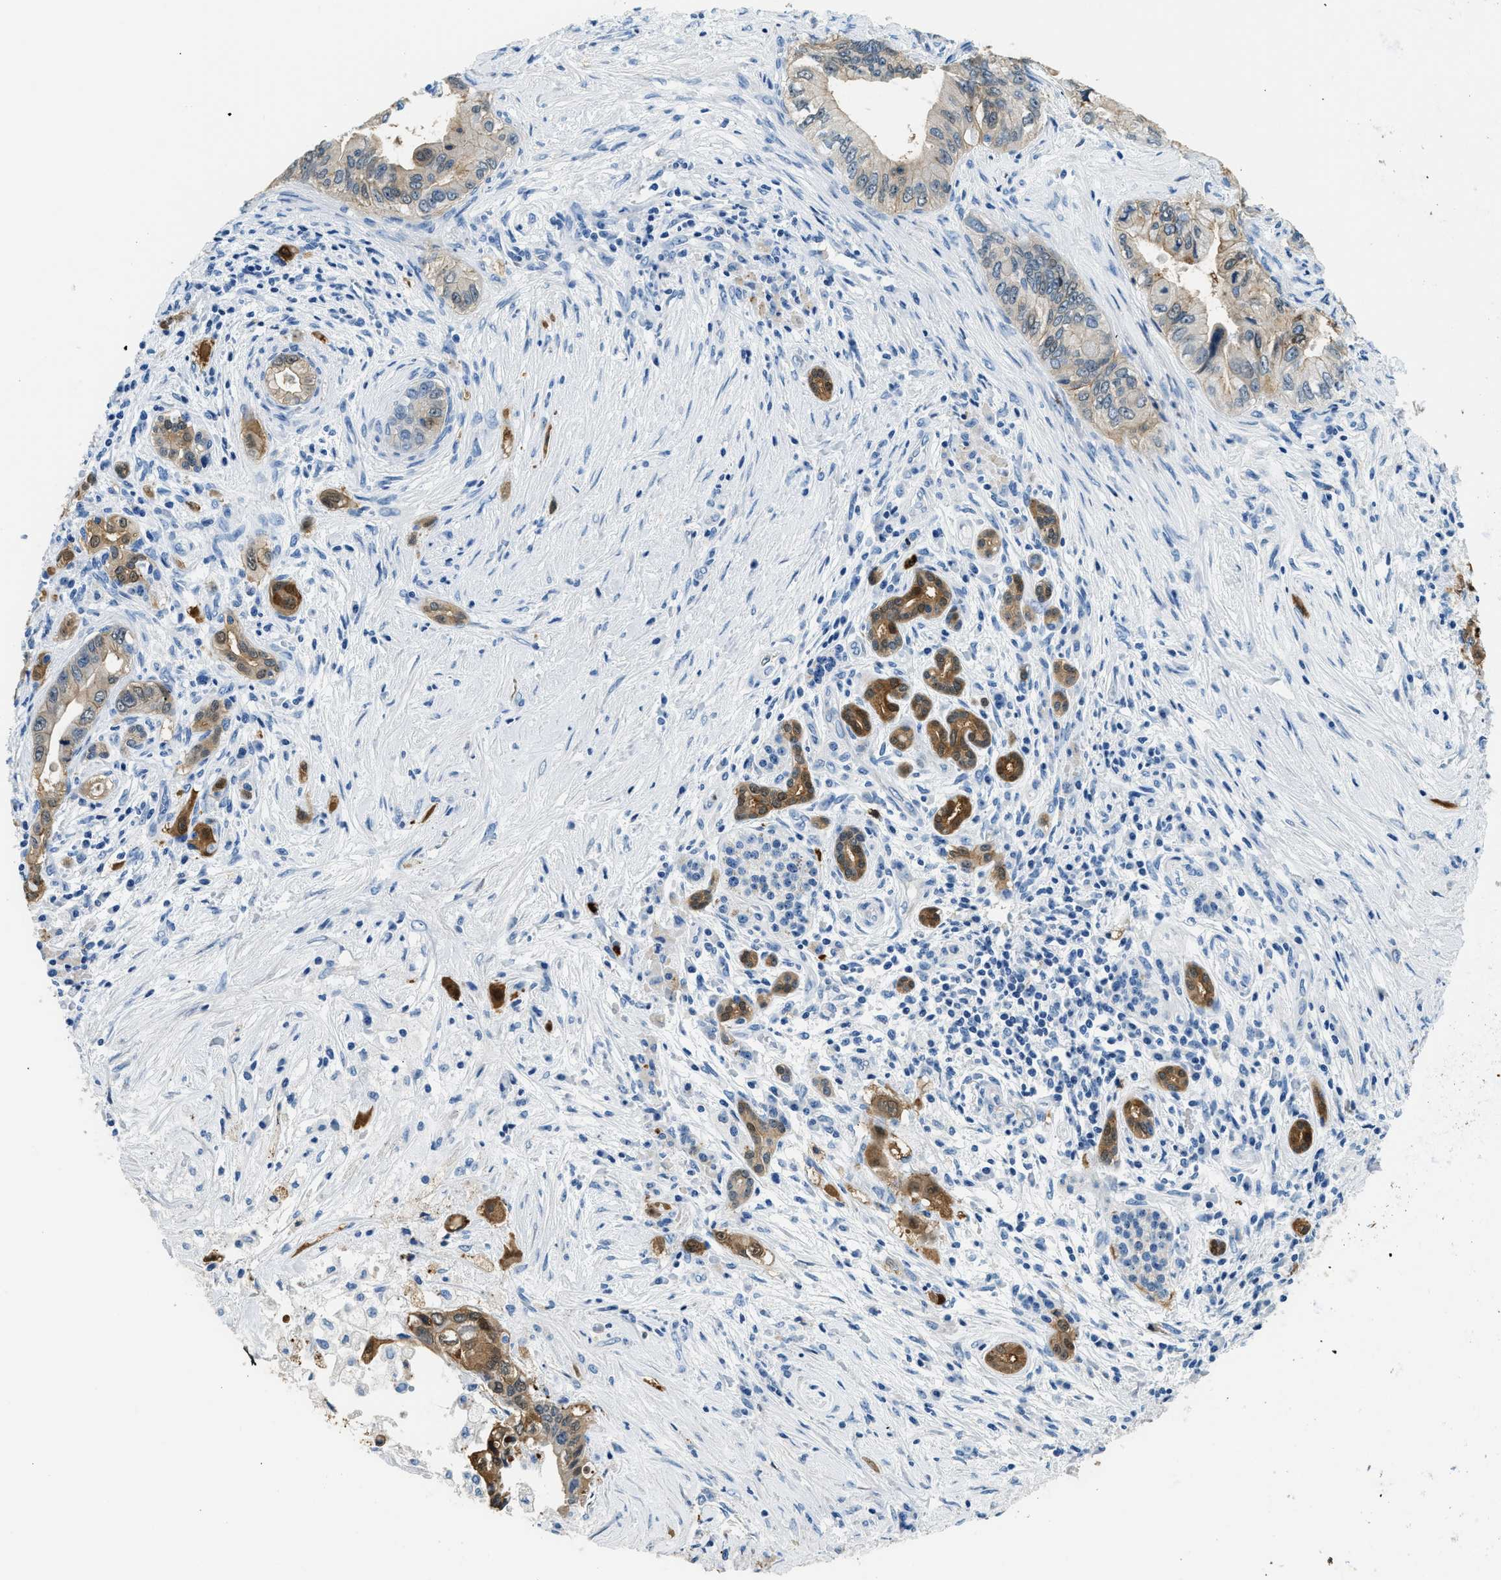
{"staining": {"intensity": "moderate", "quantity": "<25%", "location": "cytoplasmic/membranous"}, "tissue": "pancreatic cancer", "cell_type": "Tumor cells", "image_type": "cancer", "snomed": [{"axis": "morphology", "description": "Adenocarcinoma, NOS"}, {"axis": "topography", "description": "Pancreas"}], "caption": "The immunohistochemical stain labels moderate cytoplasmic/membranous staining in tumor cells of pancreatic cancer (adenocarcinoma) tissue.", "gene": "ANXA3", "patient": {"sex": "female", "age": 73}}